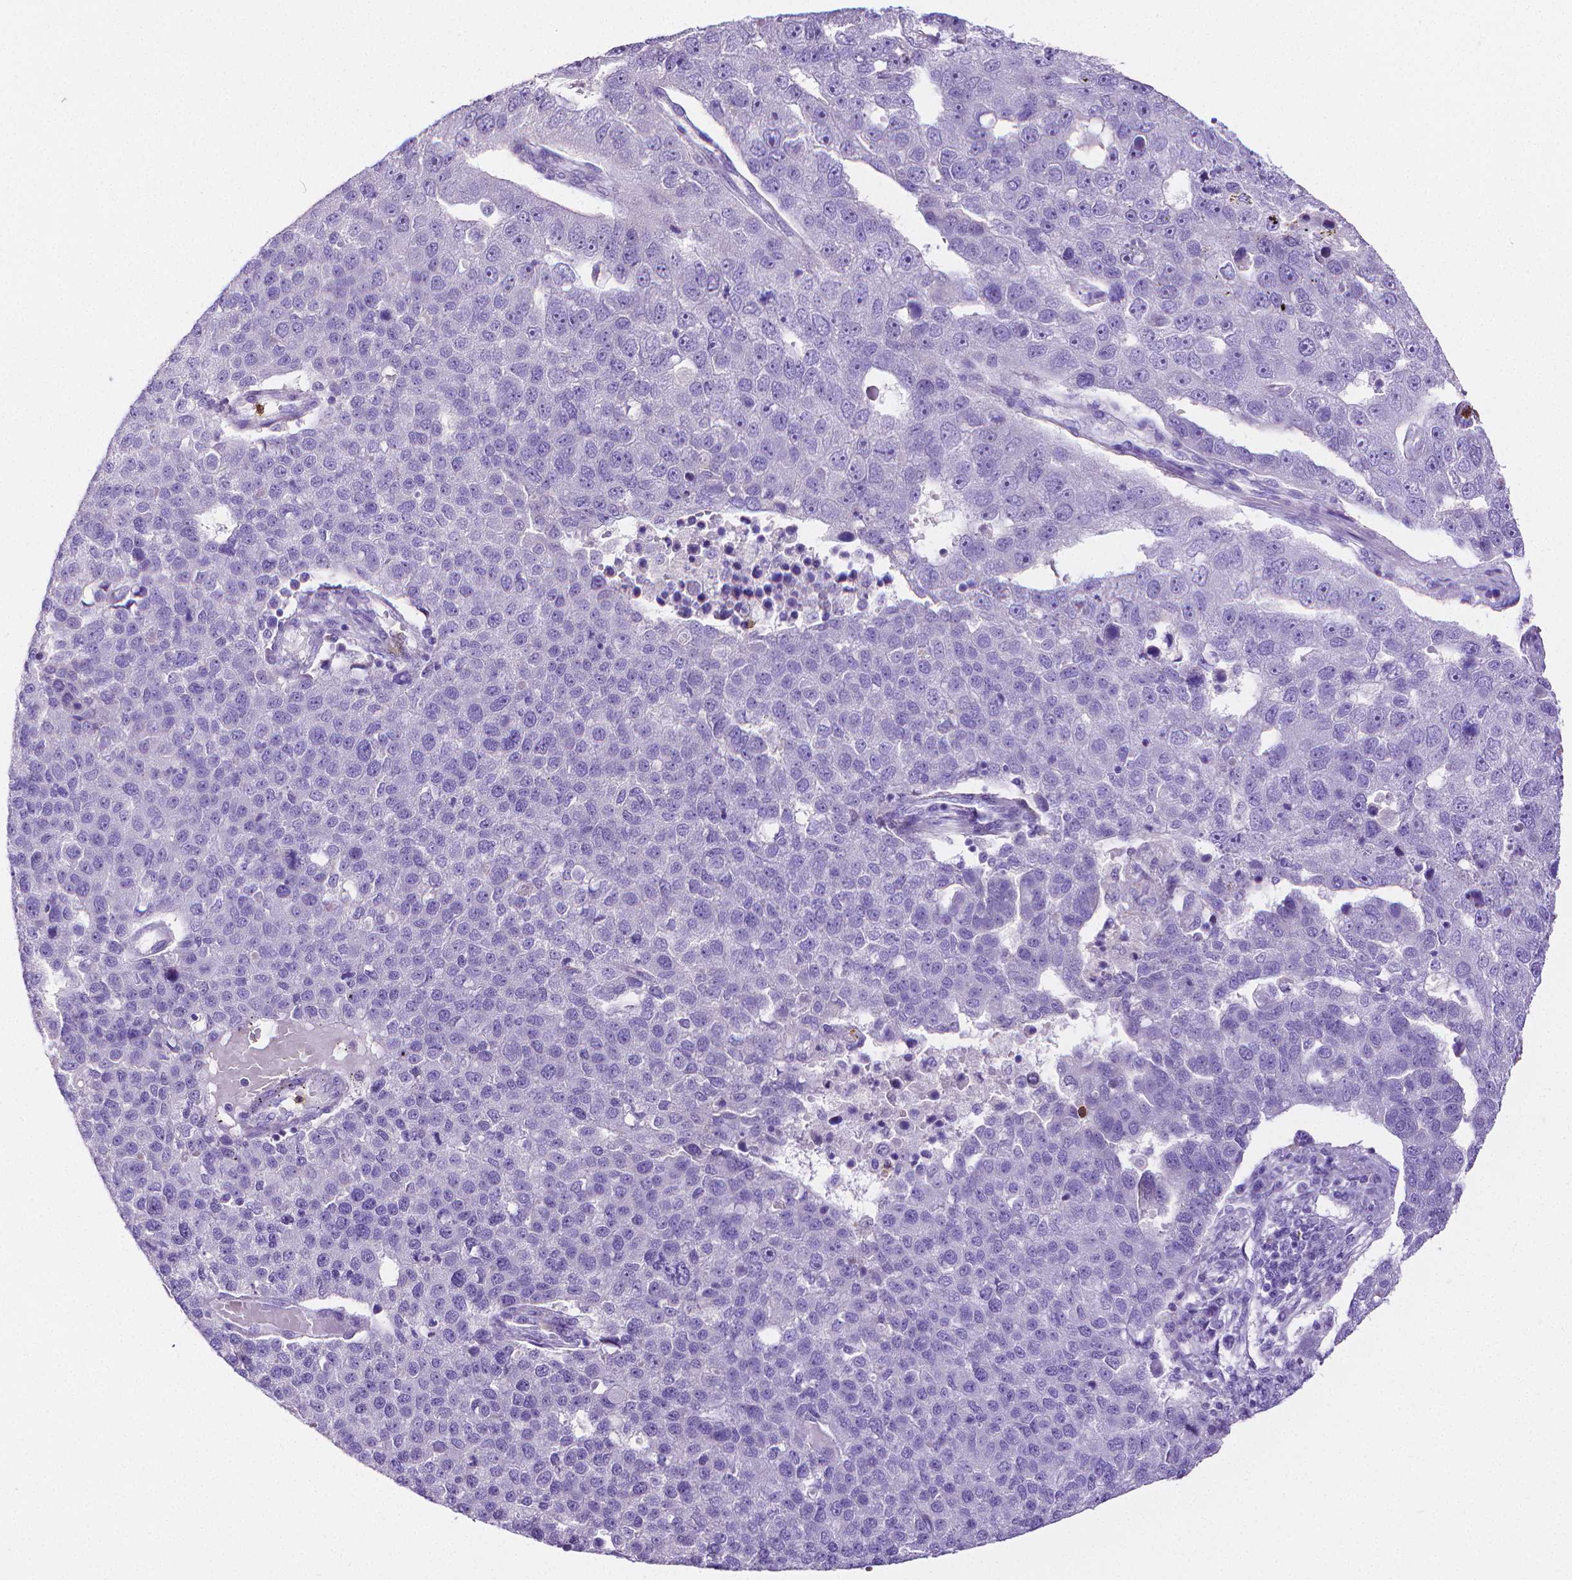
{"staining": {"intensity": "negative", "quantity": "none", "location": "none"}, "tissue": "pancreatic cancer", "cell_type": "Tumor cells", "image_type": "cancer", "snomed": [{"axis": "morphology", "description": "Adenocarcinoma, NOS"}, {"axis": "topography", "description": "Pancreas"}], "caption": "Pancreatic adenocarcinoma stained for a protein using immunohistochemistry displays no staining tumor cells.", "gene": "MMP9", "patient": {"sex": "female", "age": 61}}